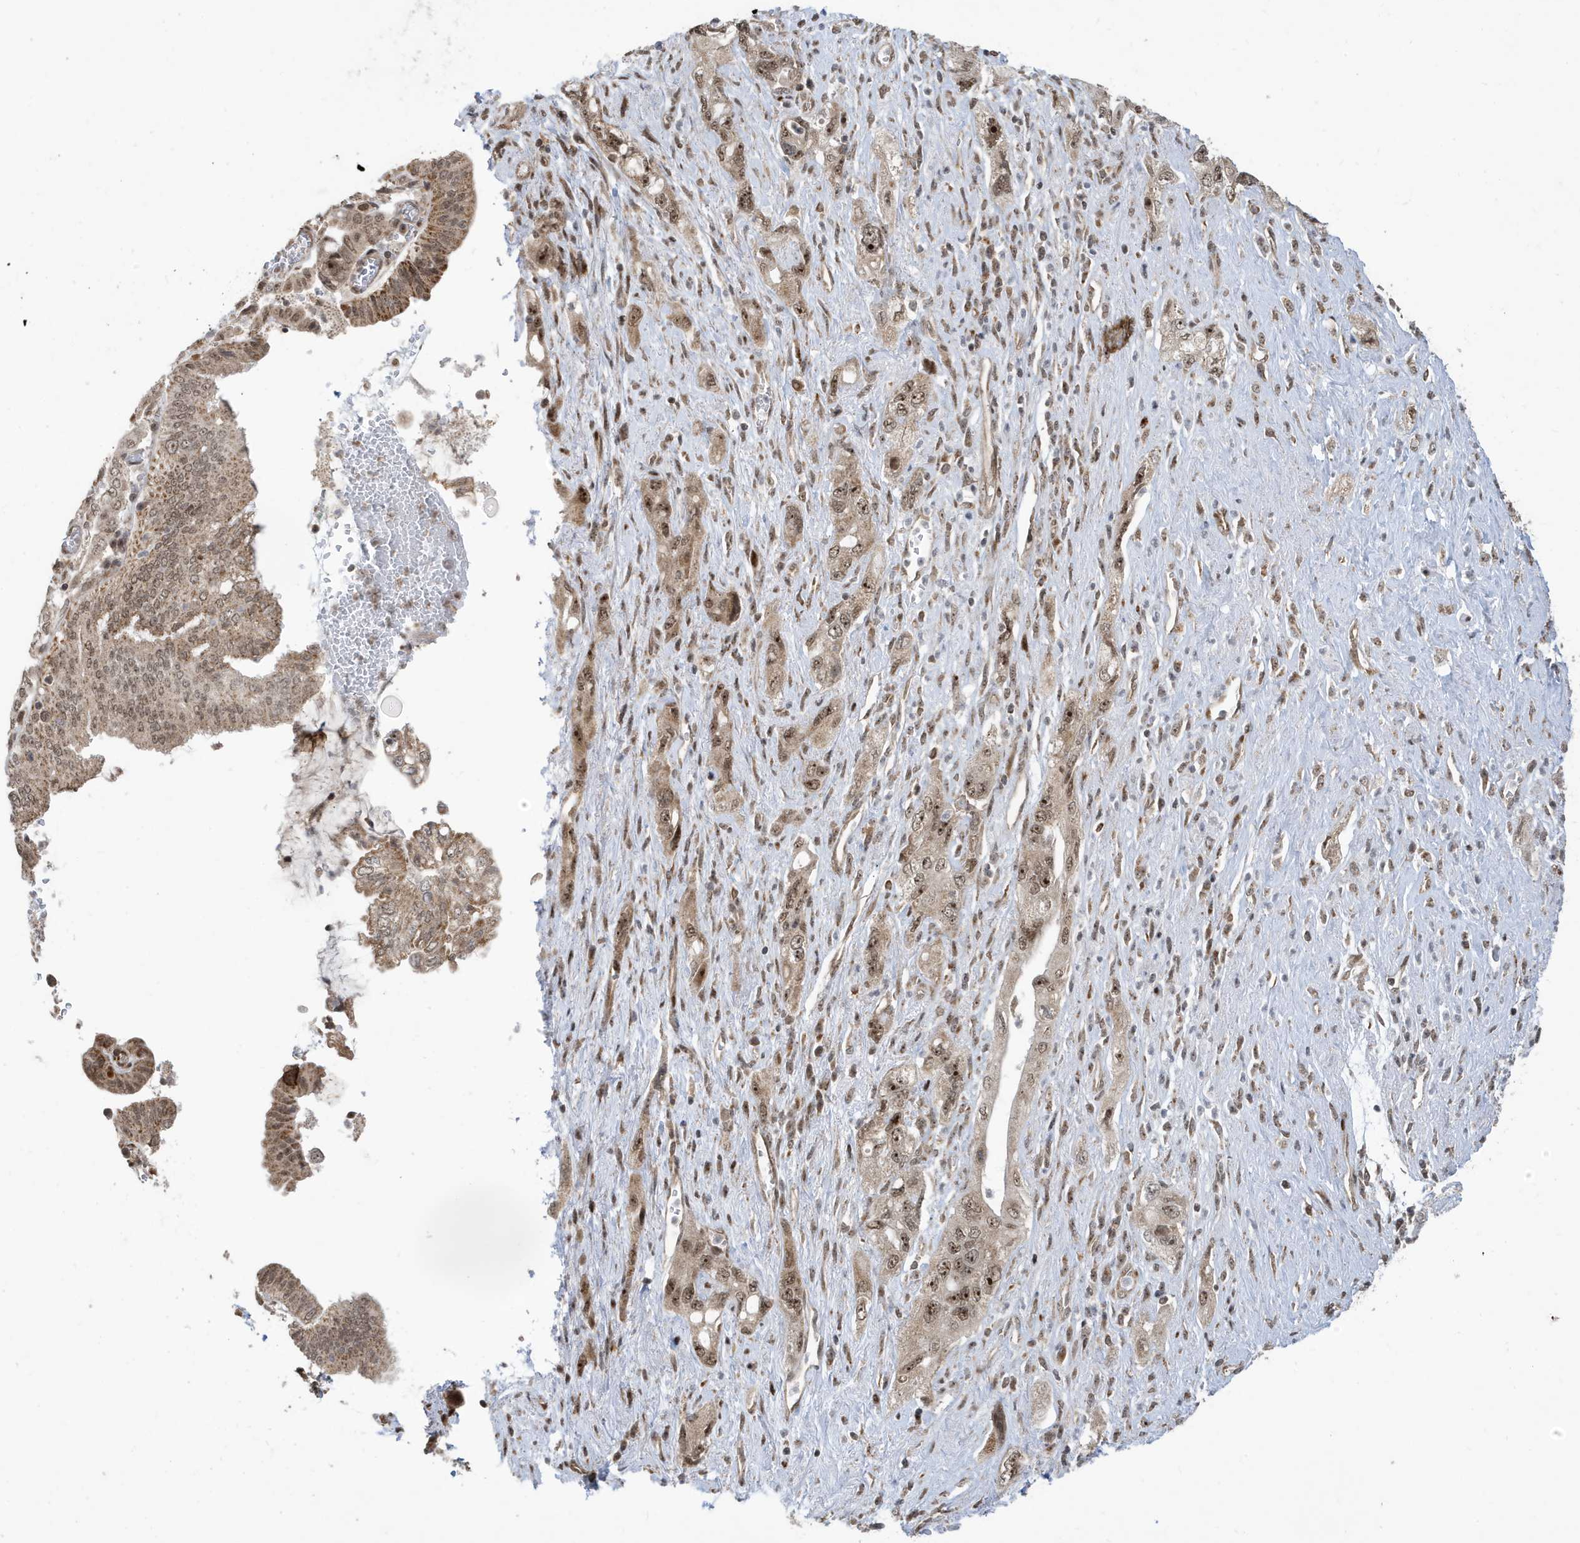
{"staining": {"intensity": "weak", "quantity": ">75%", "location": "cytoplasmic/membranous,nuclear"}, "tissue": "pancreatic cancer", "cell_type": "Tumor cells", "image_type": "cancer", "snomed": [{"axis": "morphology", "description": "Adenocarcinoma, NOS"}, {"axis": "topography", "description": "Pancreas"}], "caption": "Pancreatic cancer tissue demonstrates weak cytoplasmic/membranous and nuclear expression in about >75% of tumor cells The staining is performed using DAB brown chromogen to label protein expression. The nuclei are counter-stained blue using hematoxylin.", "gene": "FAM9B", "patient": {"sex": "female", "age": 73}}